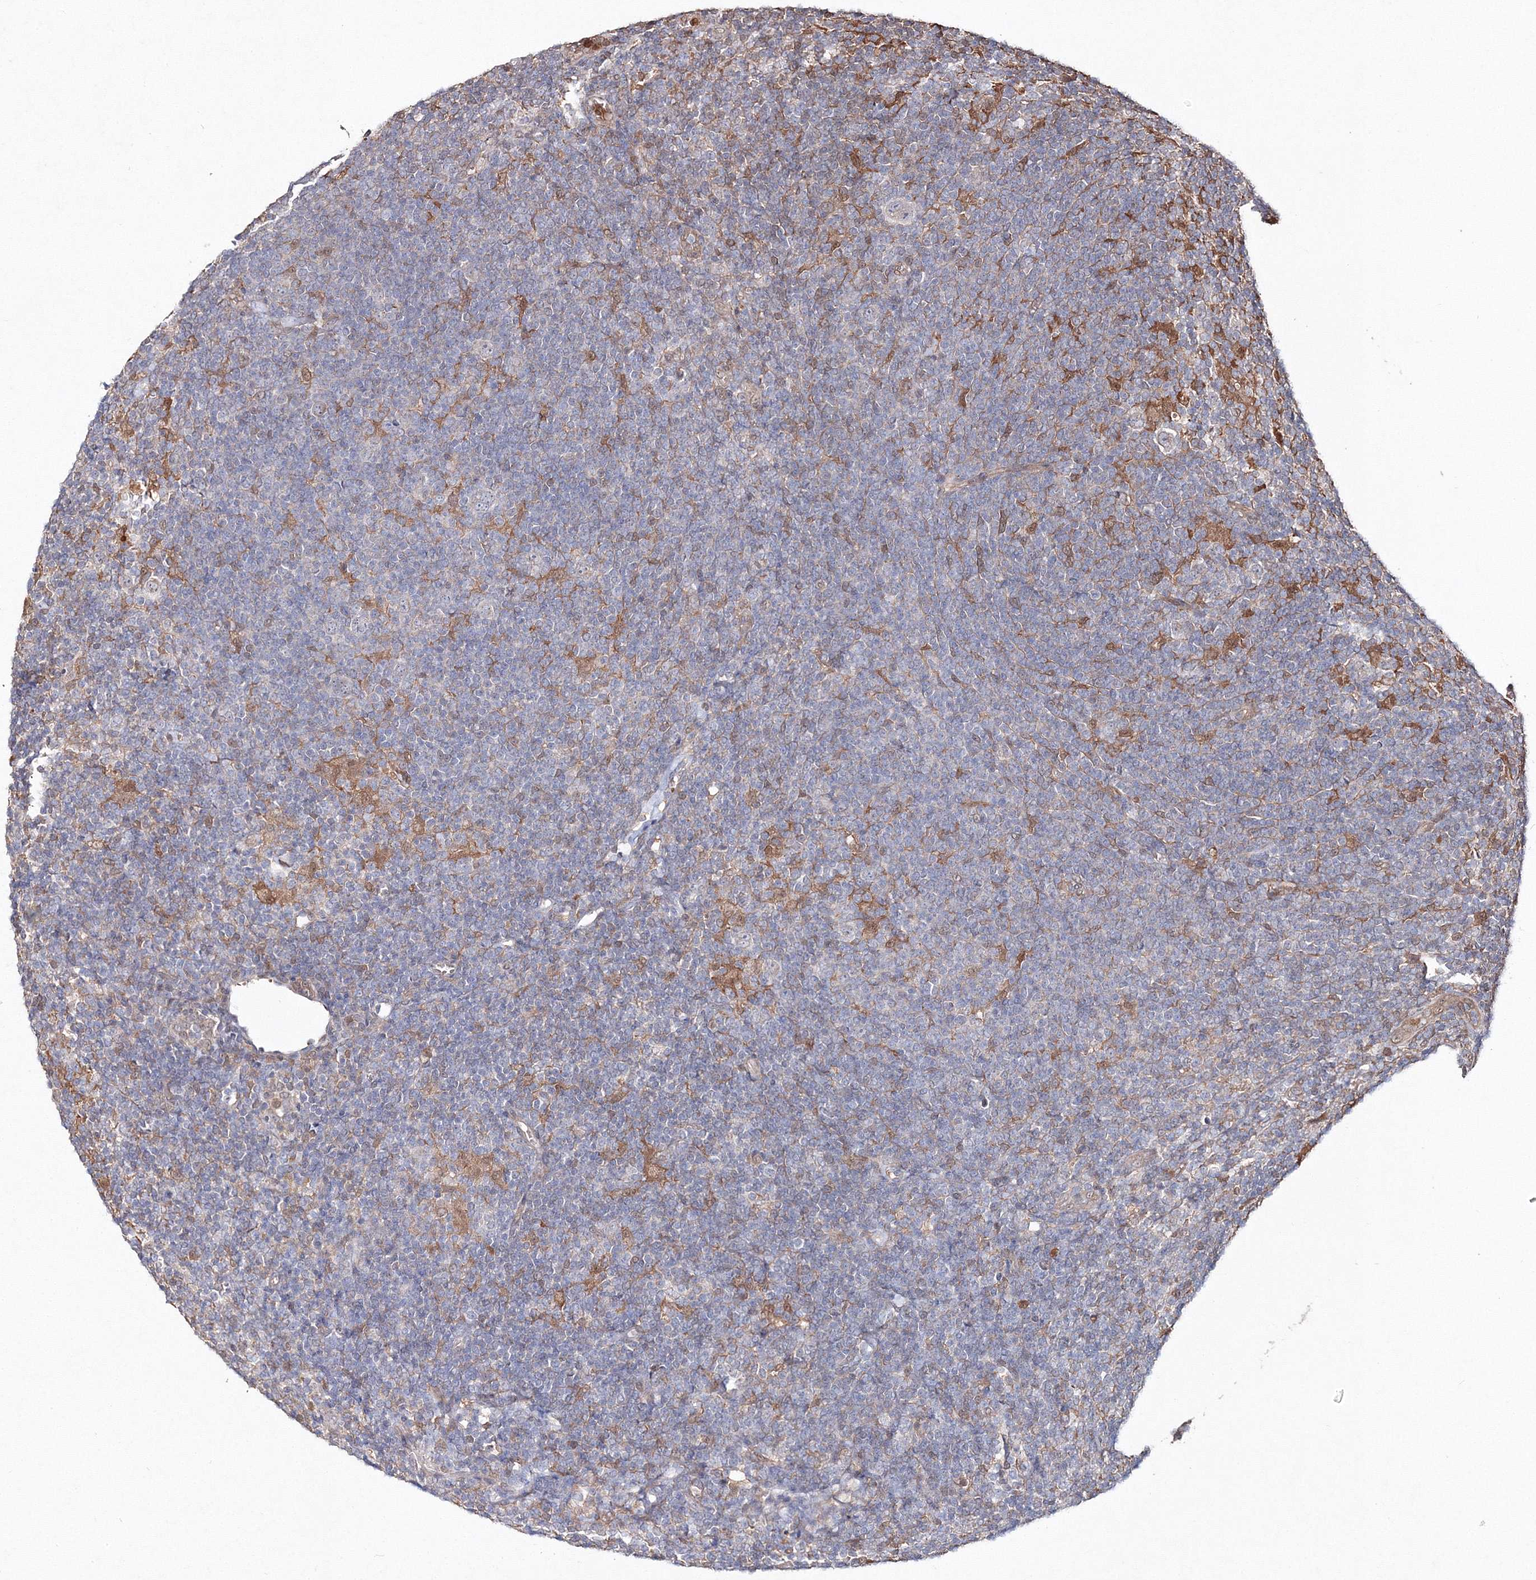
{"staining": {"intensity": "negative", "quantity": "none", "location": "none"}, "tissue": "lymphoma", "cell_type": "Tumor cells", "image_type": "cancer", "snomed": [{"axis": "morphology", "description": "Hodgkin's disease, NOS"}, {"axis": "topography", "description": "Lymph node"}], "caption": "Immunohistochemistry (IHC) image of neoplastic tissue: lymphoma stained with DAB displays no significant protein expression in tumor cells.", "gene": "S100A11", "patient": {"sex": "female", "age": 57}}